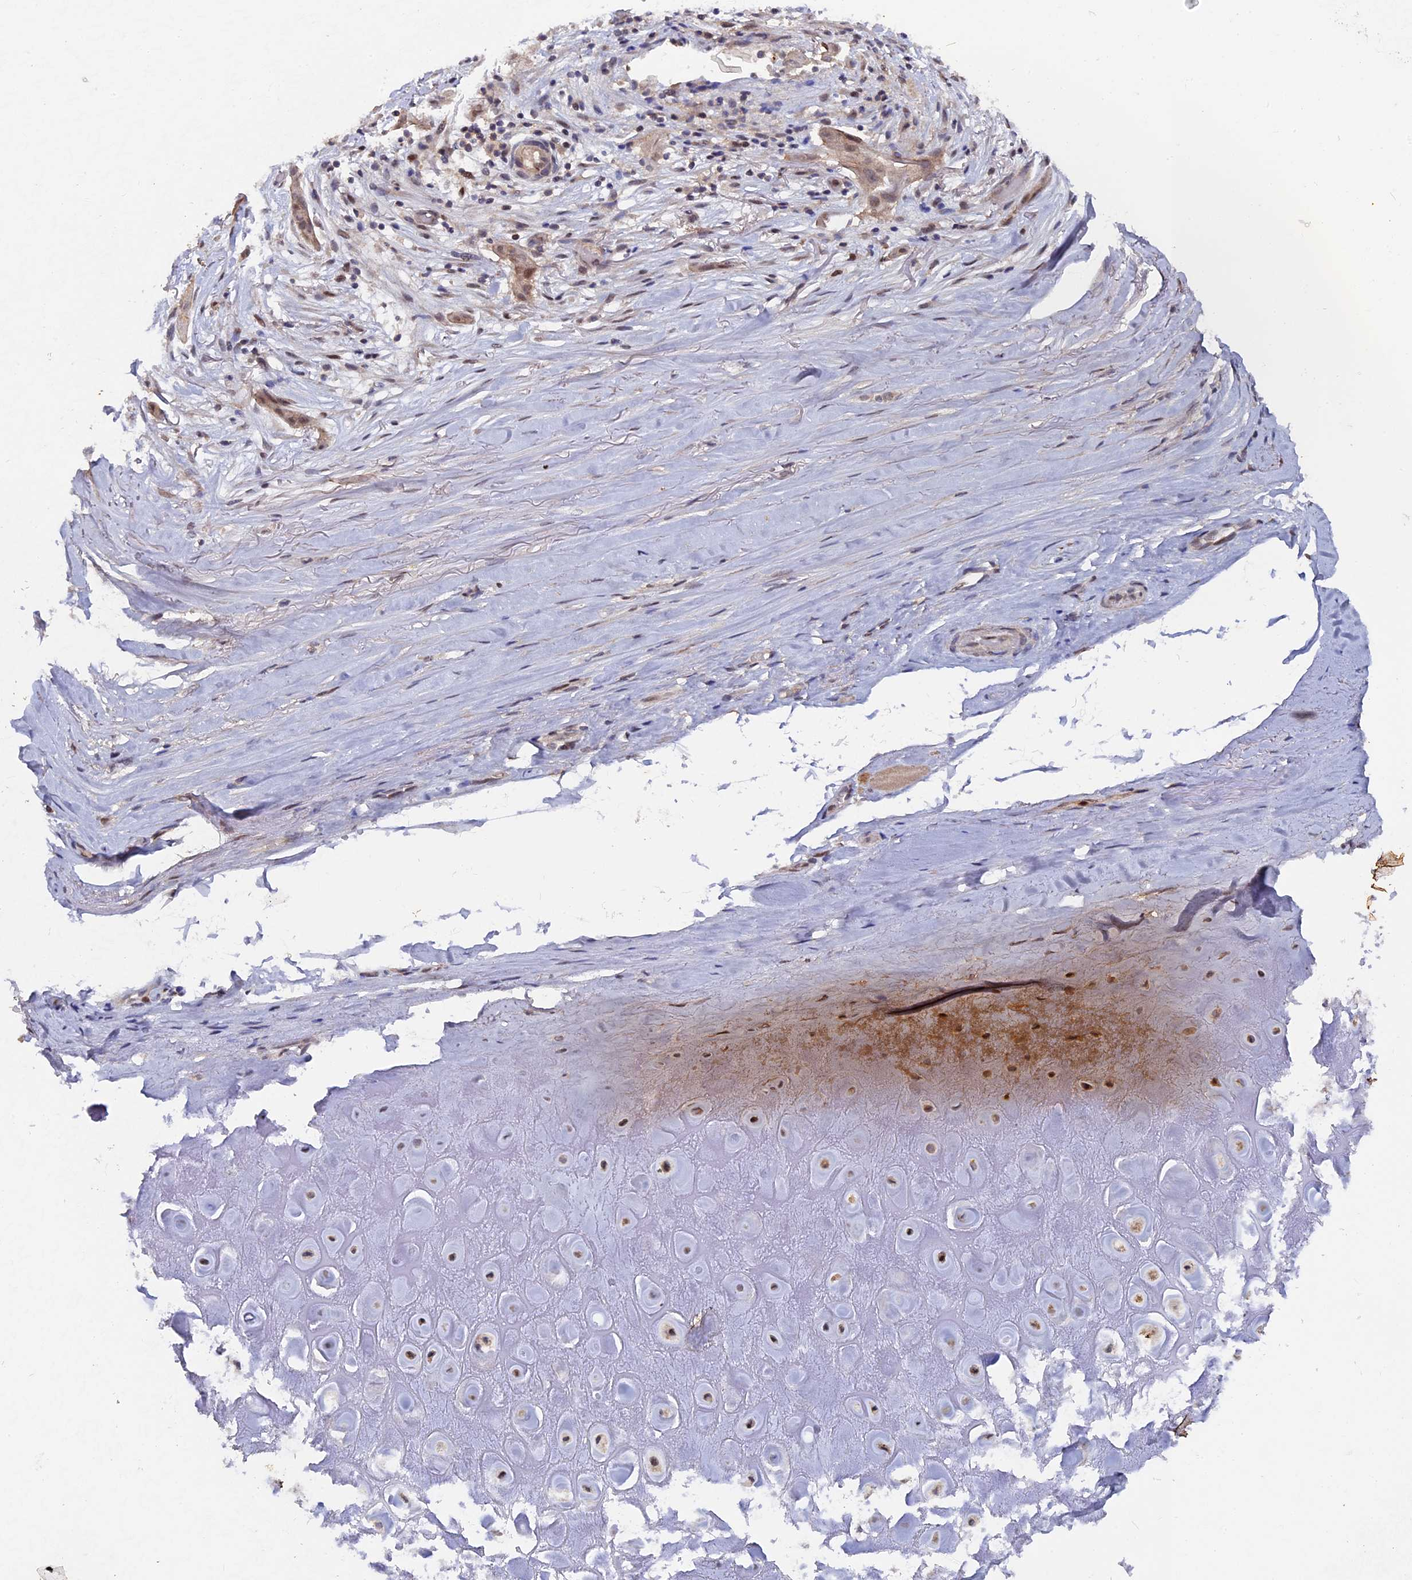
{"staining": {"intensity": "weak", "quantity": "25%-75%", "location": "cytoplasmic/membranous"}, "tissue": "adipose tissue", "cell_type": "Adipocytes", "image_type": "normal", "snomed": [{"axis": "morphology", "description": "Normal tissue, NOS"}, {"axis": "morphology", "description": "Basal cell carcinoma"}, {"axis": "topography", "description": "Skin"}], "caption": "The histopathology image shows immunohistochemical staining of unremarkable adipose tissue. There is weak cytoplasmic/membranous positivity is identified in about 25%-75% of adipocytes.", "gene": "TMC5", "patient": {"sex": "female", "age": 89}}